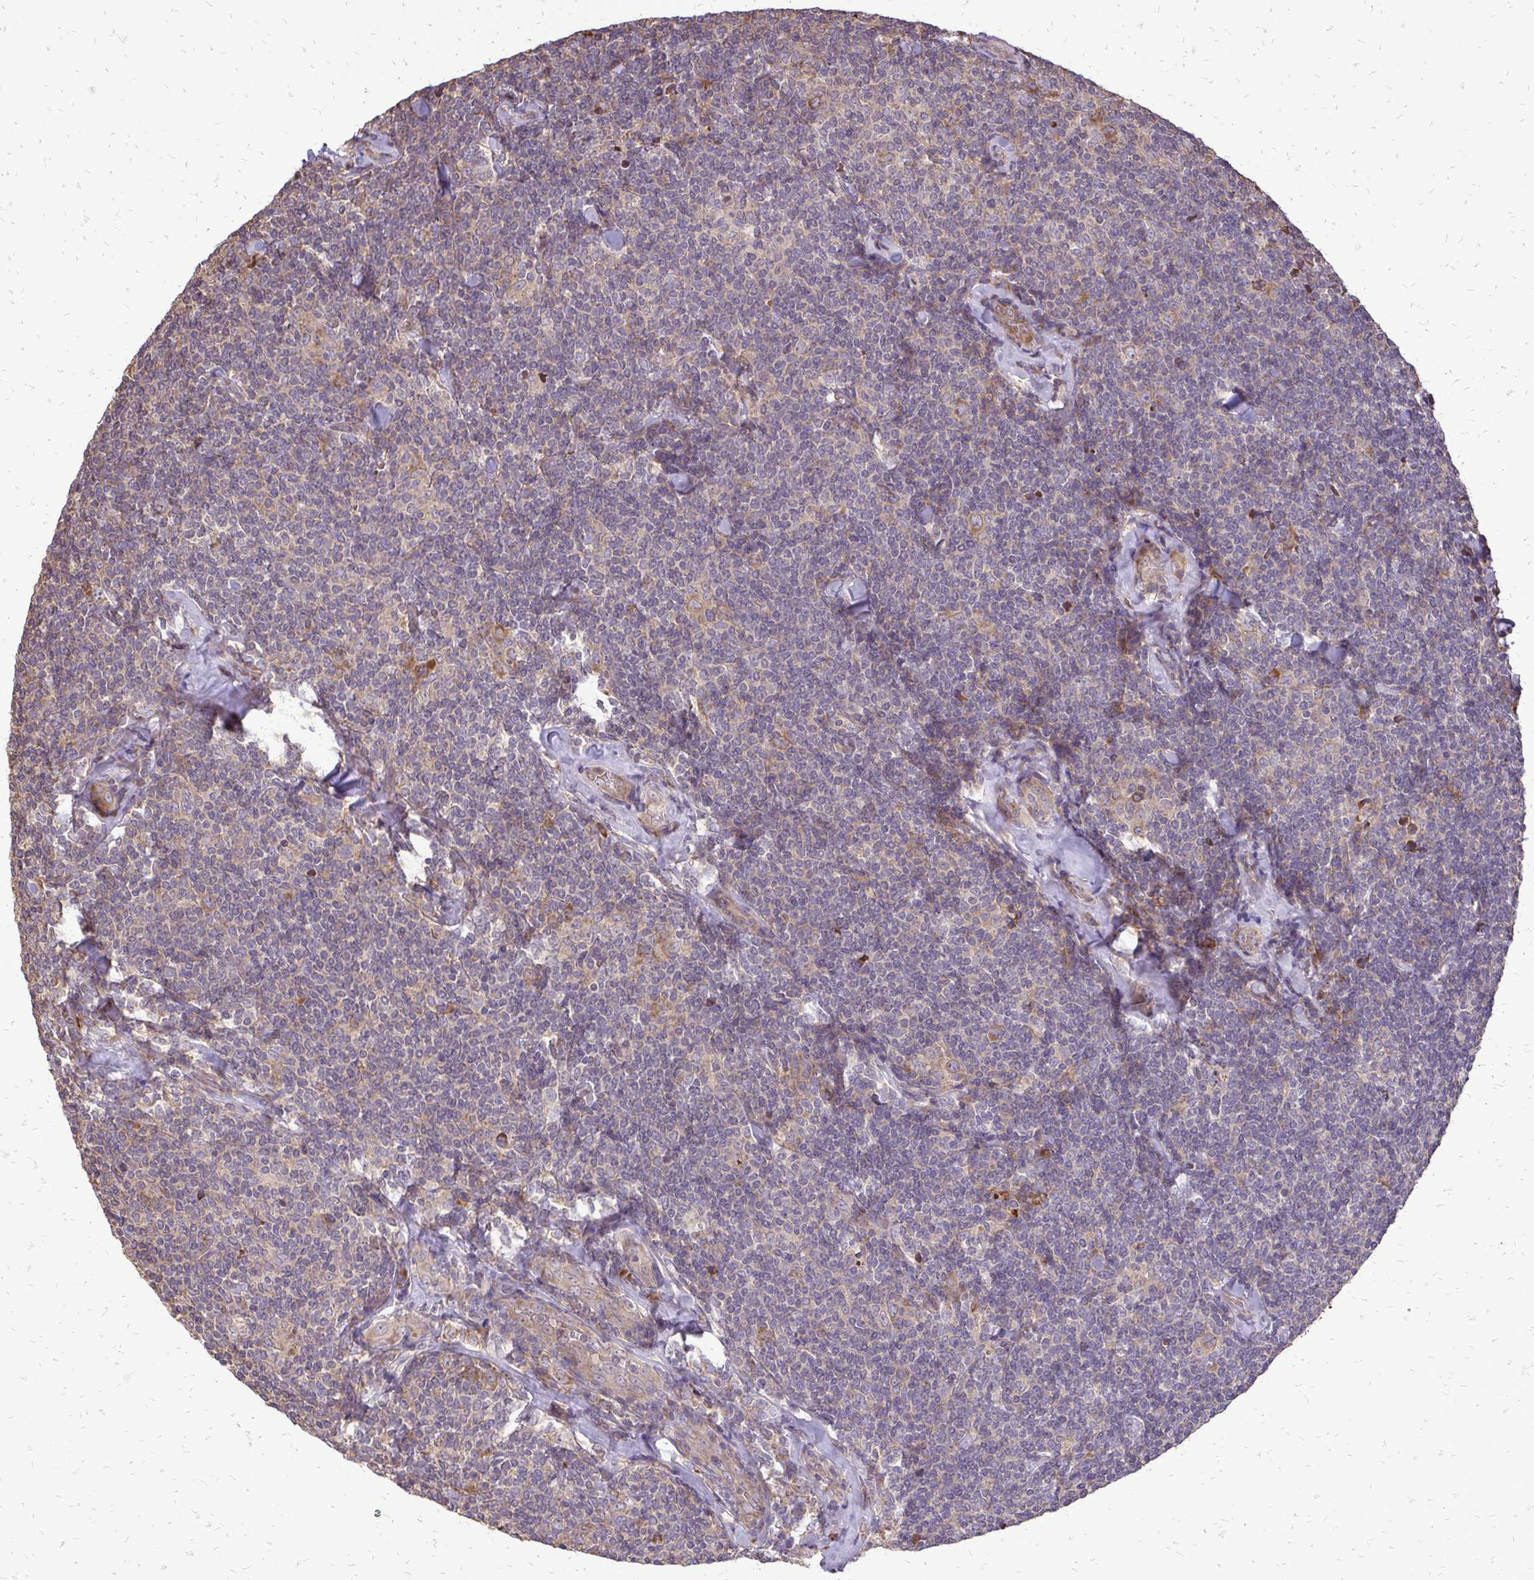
{"staining": {"intensity": "negative", "quantity": "none", "location": "none"}, "tissue": "lymphoma", "cell_type": "Tumor cells", "image_type": "cancer", "snomed": [{"axis": "morphology", "description": "Malignant lymphoma, non-Hodgkin's type, Low grade"}, {"axis": "topography", "description": "Lymph node"}], "caption": "The histopathology image reveals no staining of tumor cells in low-grade malignant lymphoma, non-Hodgkin's type.", "gene": "RPS3", "patient": {"sex": "female", "age": 56}}